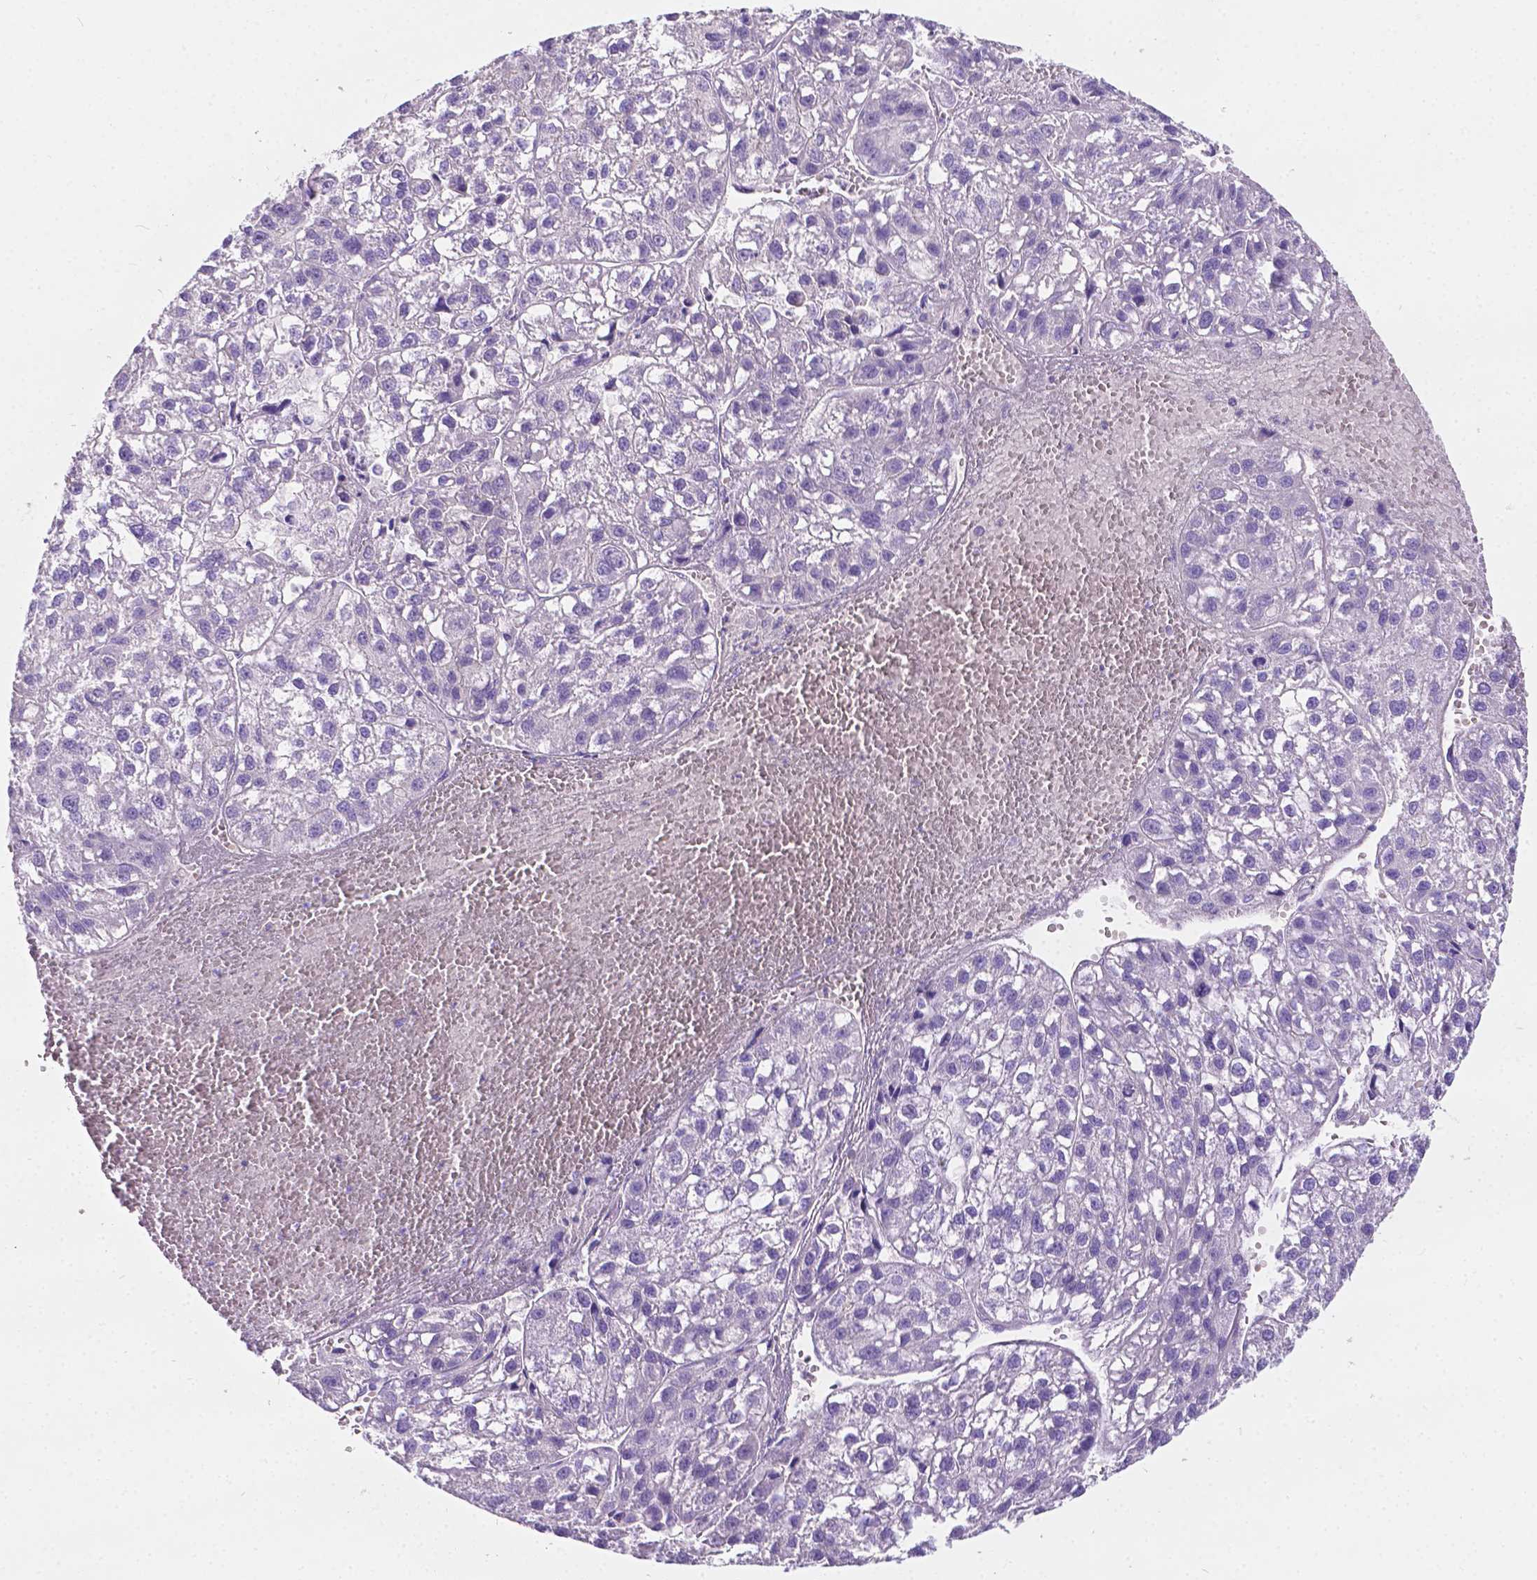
{"staining": {"intensity": "negative", "quantity": "none", "location": "none"}, "tissue": "liver cancer", "cell_type": "Tumor cells", "image_type": "cancer", "snomed": [{"axis": "morphology", "description": "Carcinoma, Hepatocellular, NOS"}, {"axis": "topography", "description": "Liver"}], "caption": "A histopathology image of human hepatocellular carcinoma (liver) is negative for staining in tumor cells. The staining was performed using DAB to visualize the protein expression in brown, while the nuclei were stained in blue with hematoxylin (Magnification: 20x).", "gene": "GNAO1", "patient": {"sex": "female", "age": 70}}